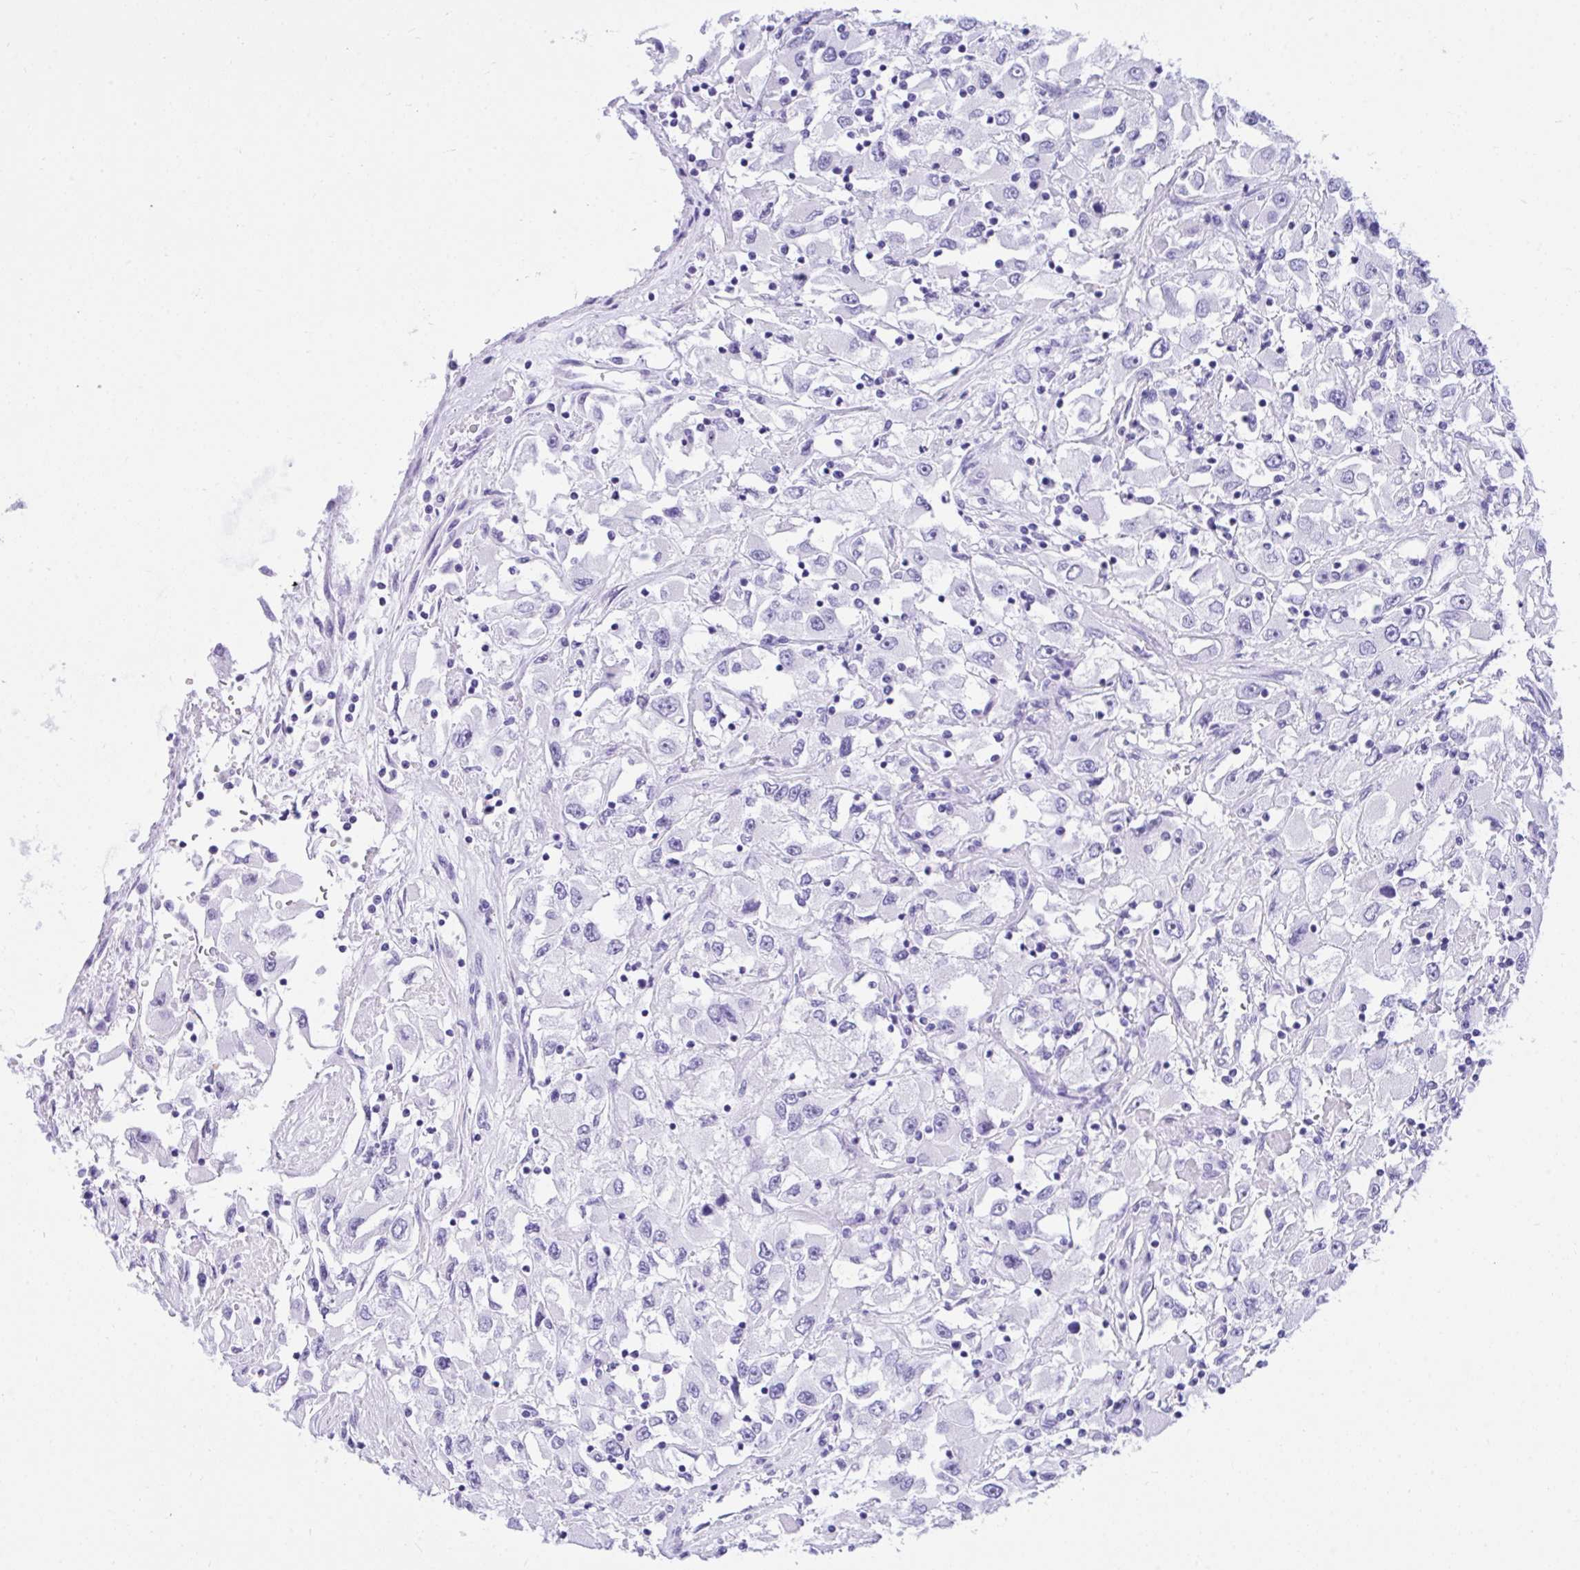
{"staining": {"intensity": "negative", "quantity": "none", "location": "none"}, "tissue": "renal cancer", "cell_type": "Tumor cells", "image_type": "cancer", "snomed": [{"axis": "morphology", "description": "Adenocarcinoma, NOS"}, {"axis": "topography", "description": "Kidney"}], "caption": "DAB (3,3'-diaminobenzidine) immunohistochemical staining of renal cancer reveals no significant positivity in tumor cells.", "gene": "TLN2", "patient": {"sex": "female", "age": 52}}